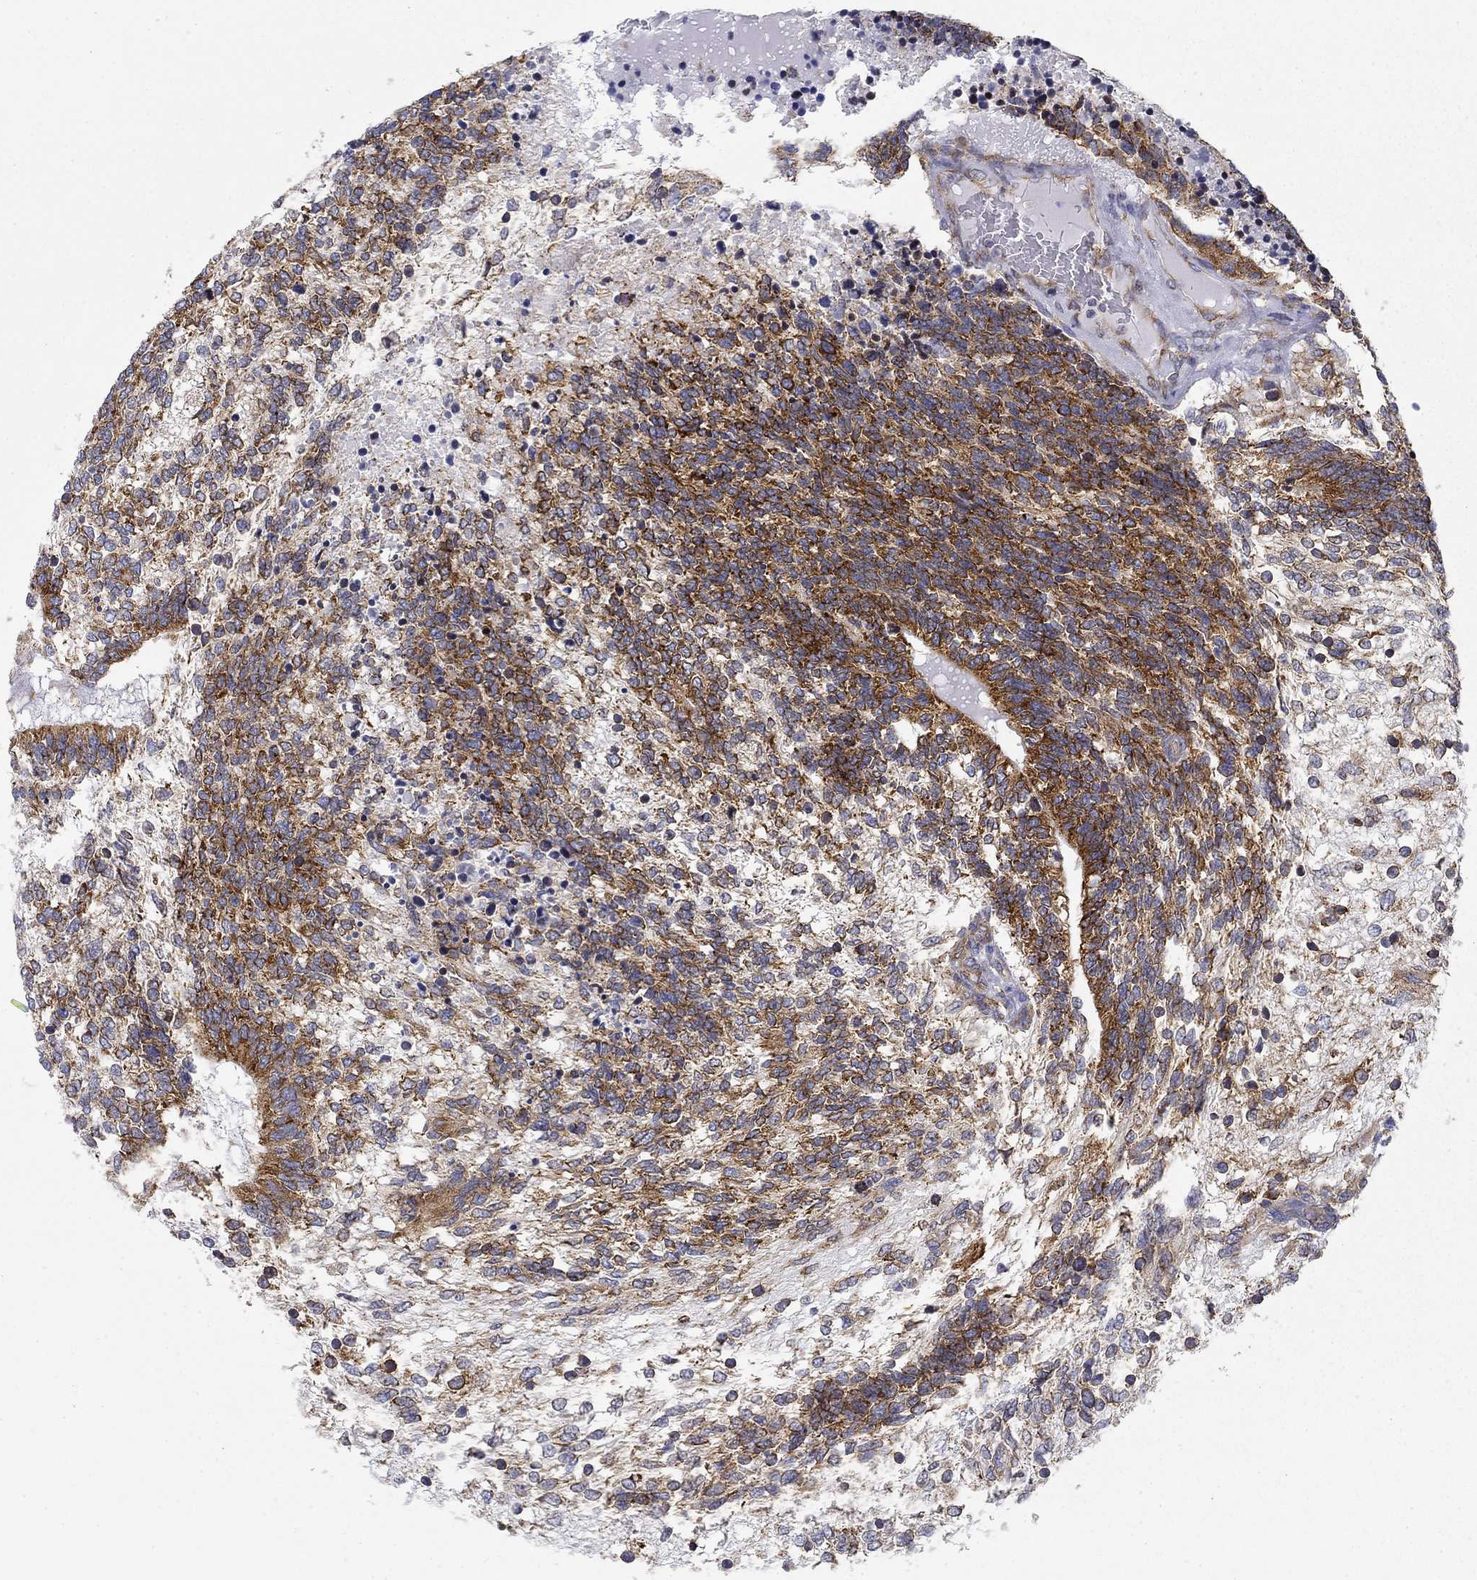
{"staining": {"intensity": "strong", "quantity": ">75%", "location": "cytoplasmic/membranous"}, "tissue": "testis cancer", "cell_type": "Tumor cells", "image_type": "cancer", "snomed": [{"axis": "morphology", "description": "Seminoma, NOS"}, {"axis": "morphology", "description": "Carcinoma, Embryonal, NOS"}, {"axis": "topography", "description": "Testis"}], "caption": "Testis cancer (seminoma) was stained to show a protein in brown. There is high levels of strong cytoplasmic/membranous positivity in approximately >75% of tumor cells.", "gene": "FXR1", "patient": {"sex": "male", "age": 41}}